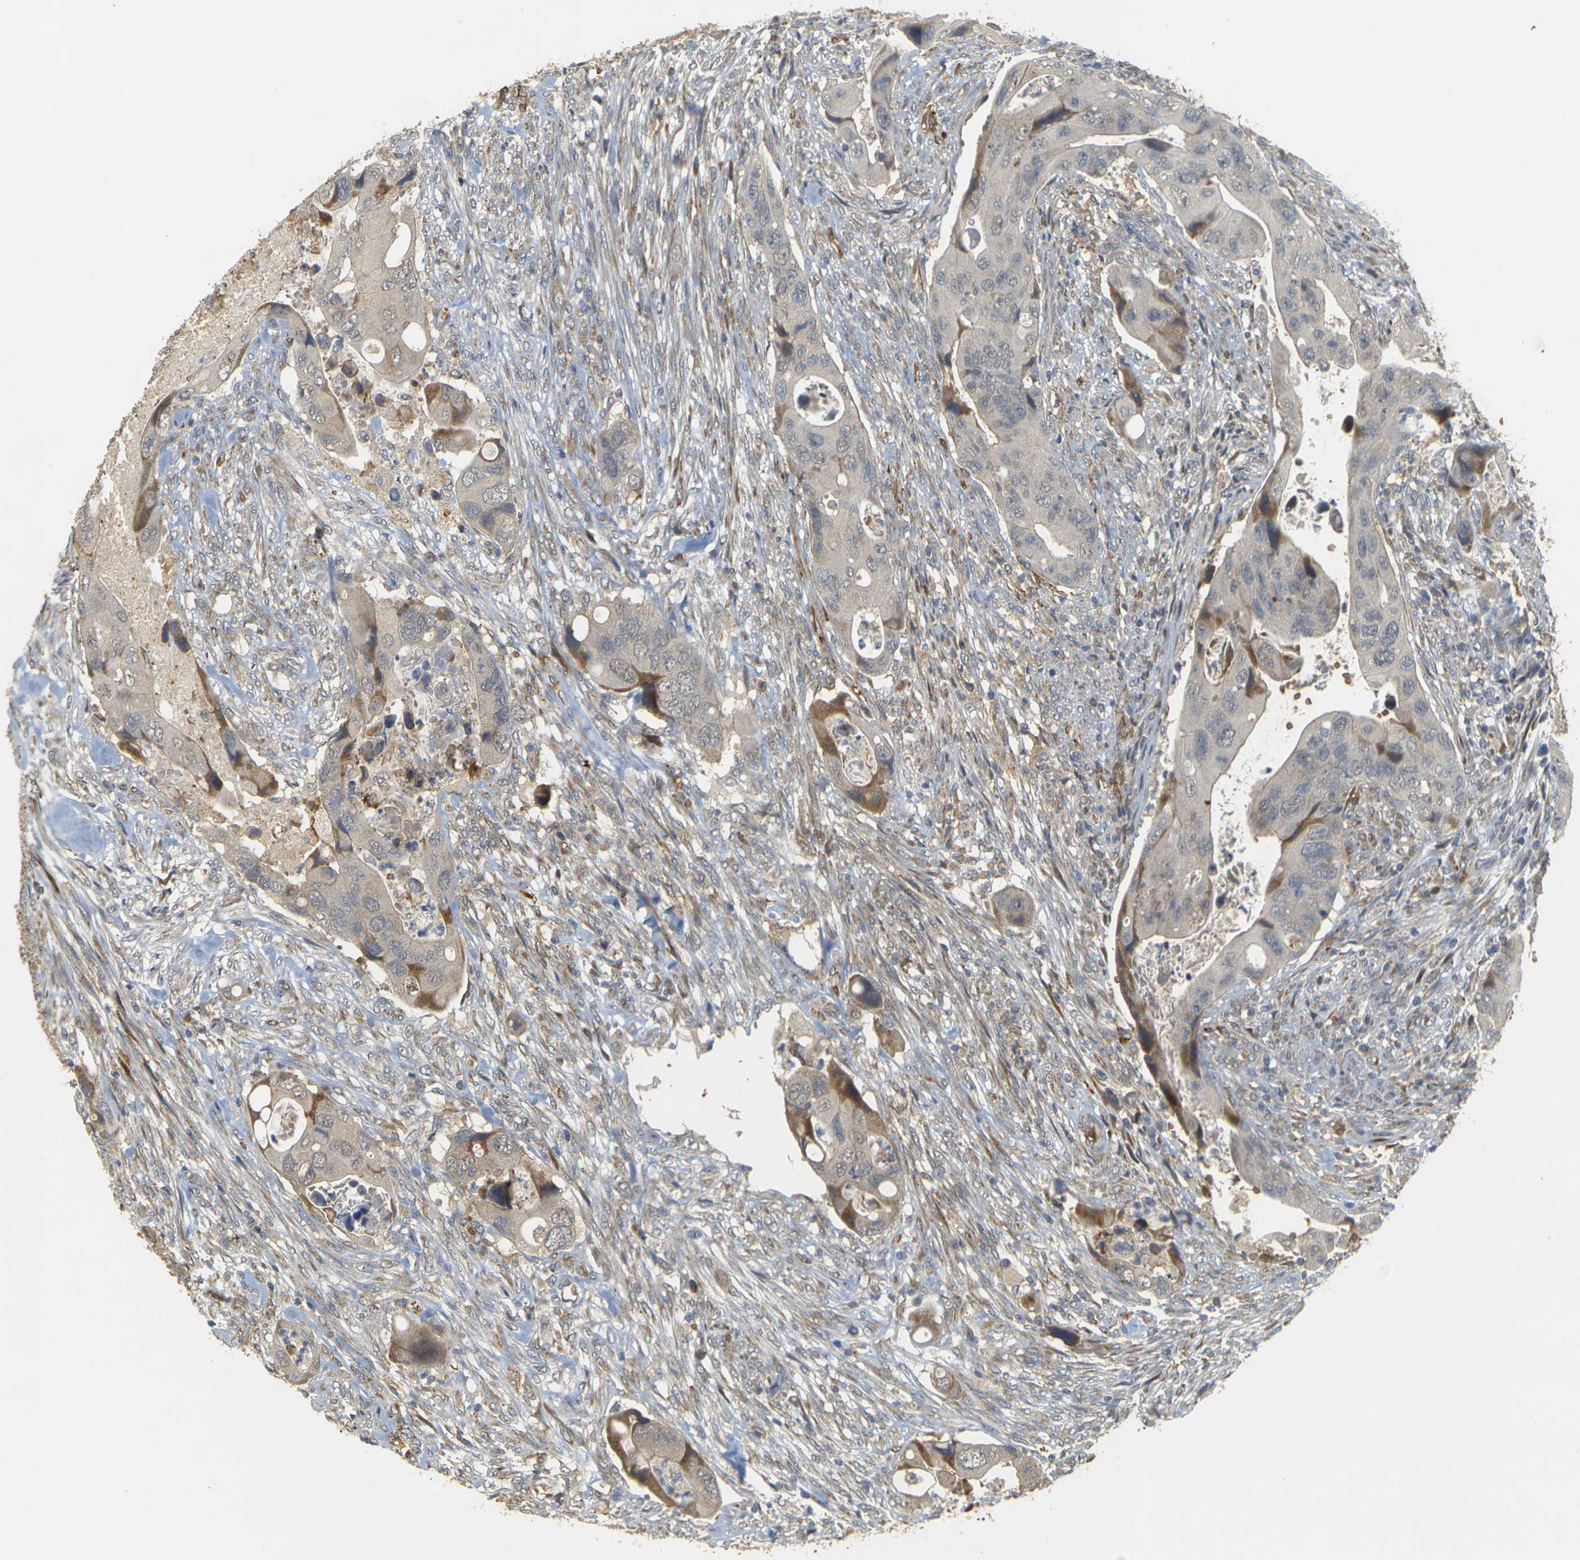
{"staining": {"intensity": "moderate", "quantity": "25%-75%", "location": "cytoplasmic/membranous"}, "tissue": "colorectal cancer", "cell_type": "Tumor cells", "image_type": "cancer", "snomed": [{"axis": "morphology", "description": "Adenocarcinoma, NOS"}, {"axis": "topography", "description": "Rectum"}], "caption": "Immunohistochemistry of adenocarcinoma (colorectal) displays medium levels of moderate cytoplasmic/membranous positivity in approximately 25%-75% of tumor cells.", "gene": "MEGF9", "patient": {"sex": "female", "age": 57}}